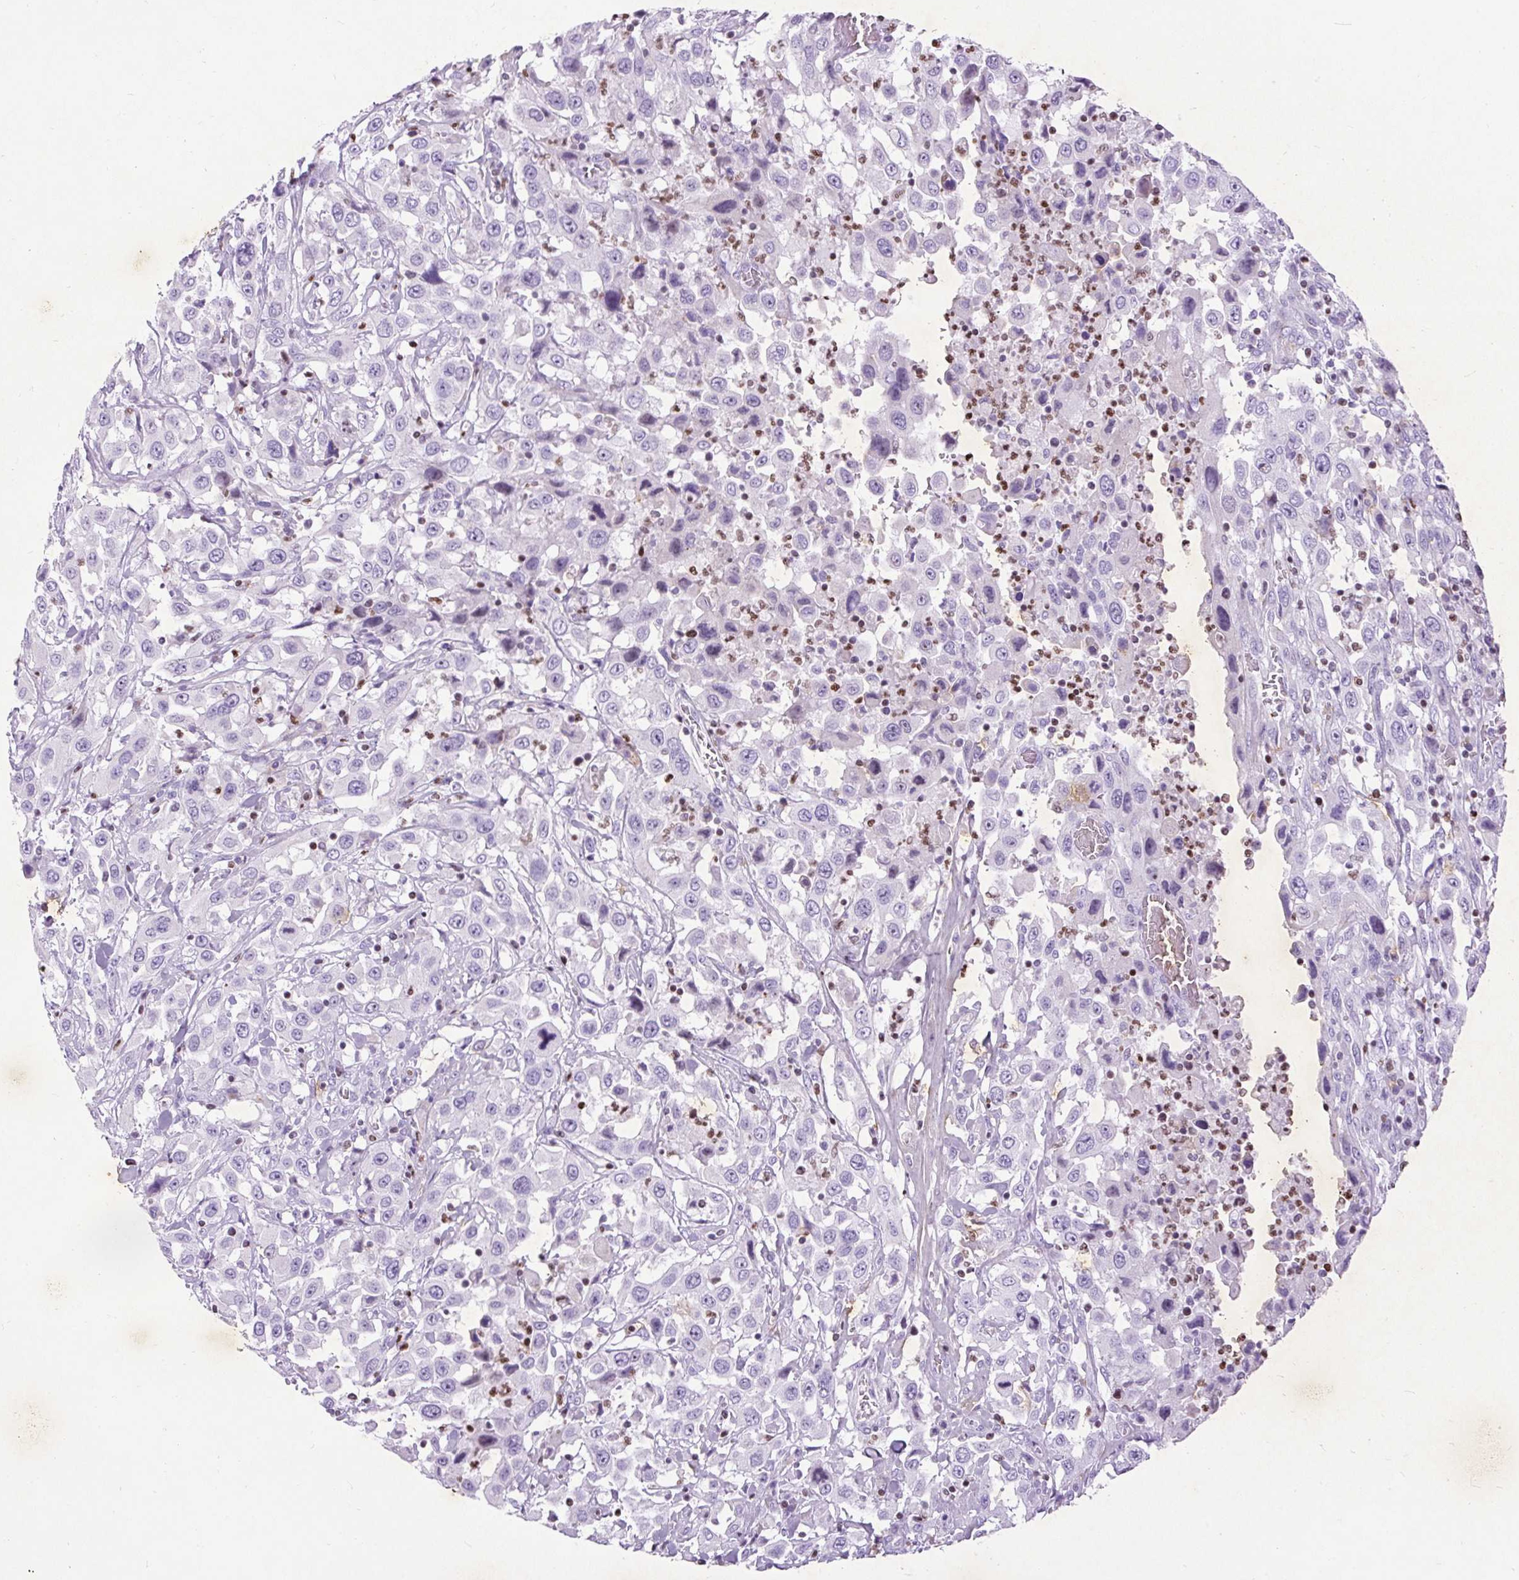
{"staining": {"intensity": "negative", "quantity": "none", "location": "none"}, "tissue": "urothelial cancer", "cell_type": "Tumor cells", "image_type": "cancer", "snomed": [{"axis": "morphology", "description": "Urothelial carcinoma, High grade"}, {"axis": "topography", "description": "Urinary bladder"}], "caption": "Immunohistochemical staining of human urothelial cancer reveals no significant expression in tumor cells.", "gene": "SPC24", "patient": {"sex": "male", "age": 61}}